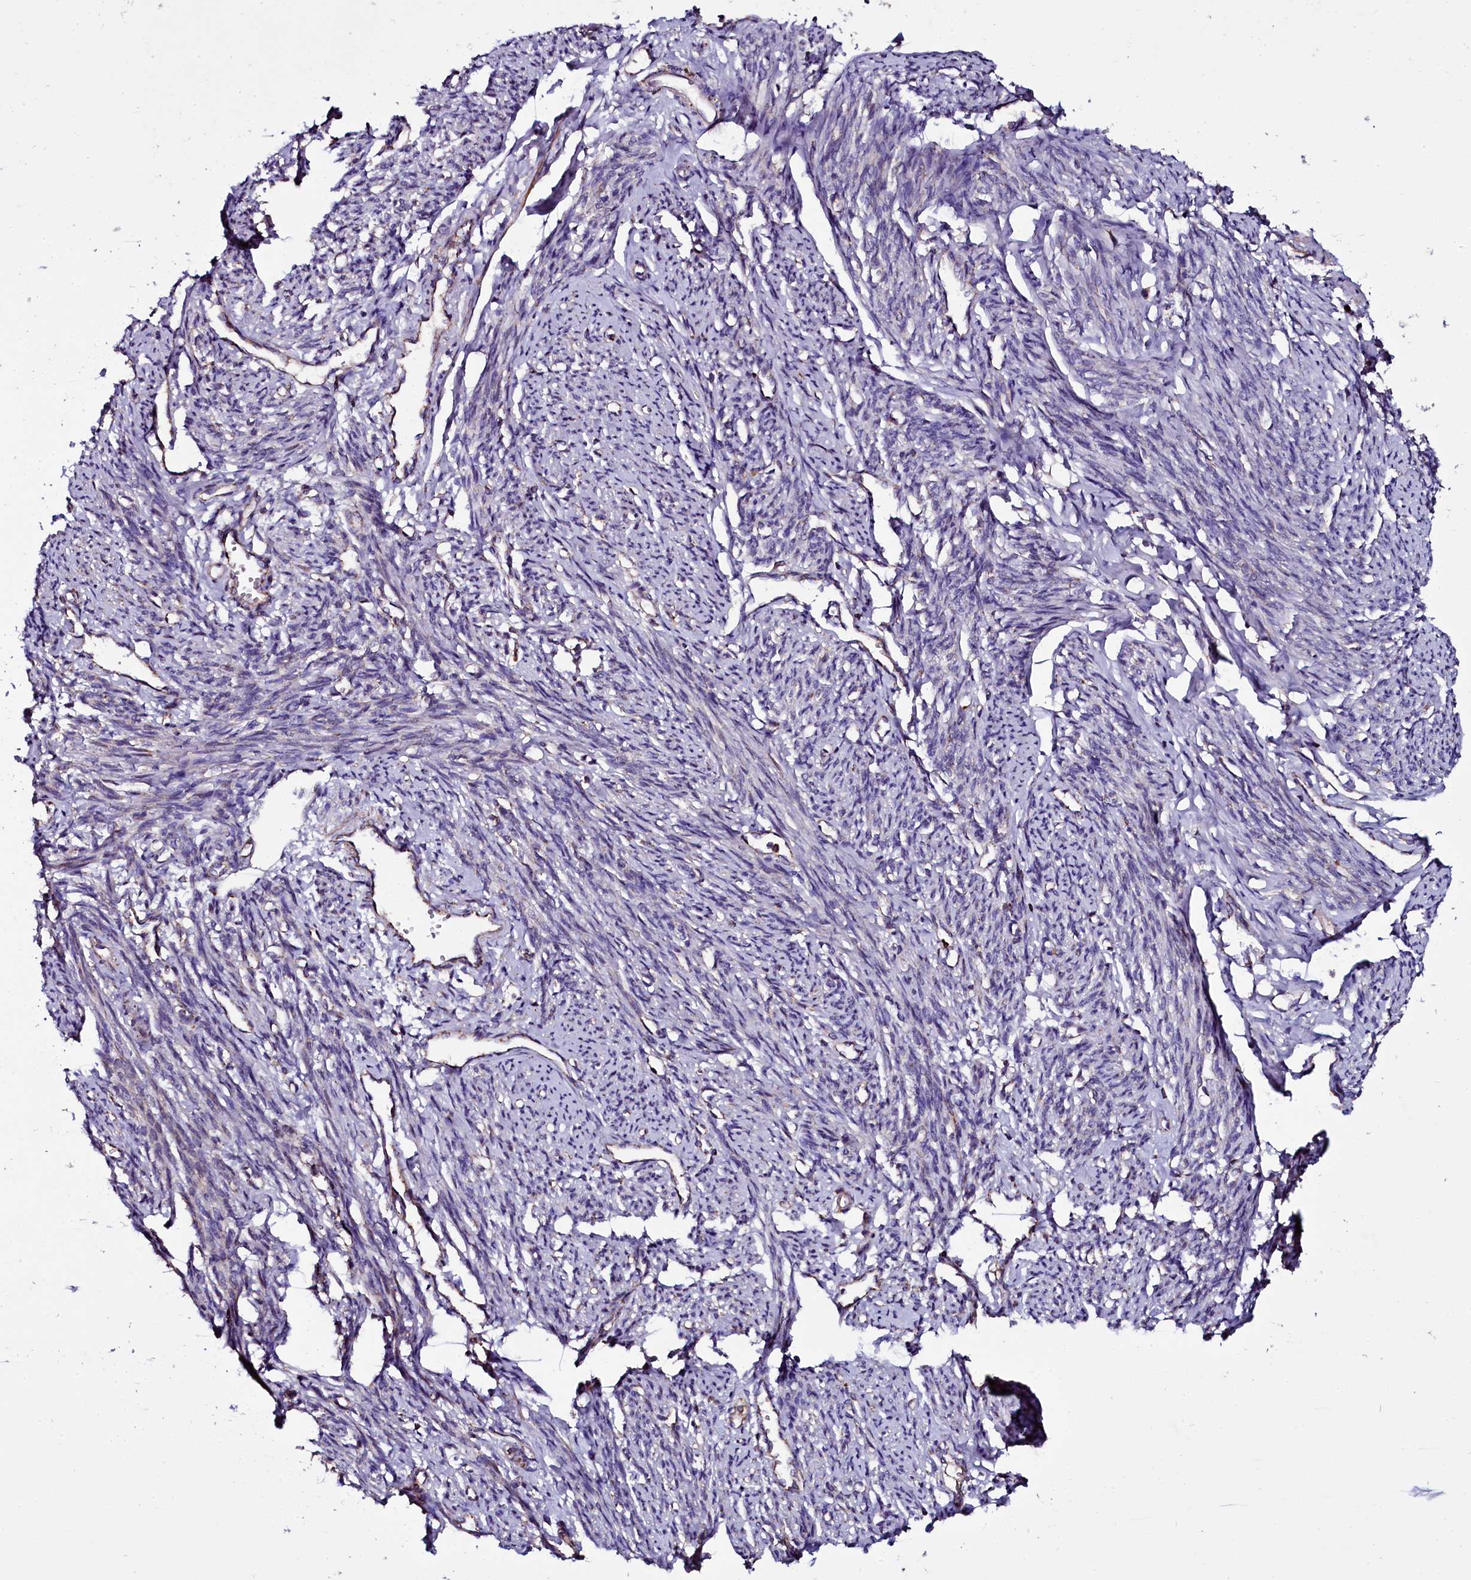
{"staining": {"intensity": "moderate", "quantity": "25%-75%", "location": "cytoplasmic/membranous"}, "tissue": "smooth muscle", "cell_type": "Smooth muscle cells", "image_type": "normal", "snomed": [{"axis": "morphology", "description": "Normal tissue, NOS"}, {"axis": "topography", "description": "Smooth muscle"}, {"axis": "topography", "description": "Uterus"}], "caption": "Smooth muscle cells demonstrate medium levels of moderate cytoplasmic/membranous staining in approximately 25%-75% of cells in normal human smooth muscle.", "gene": "NAA80", "patient": {"sex": "female", "age": 59}}